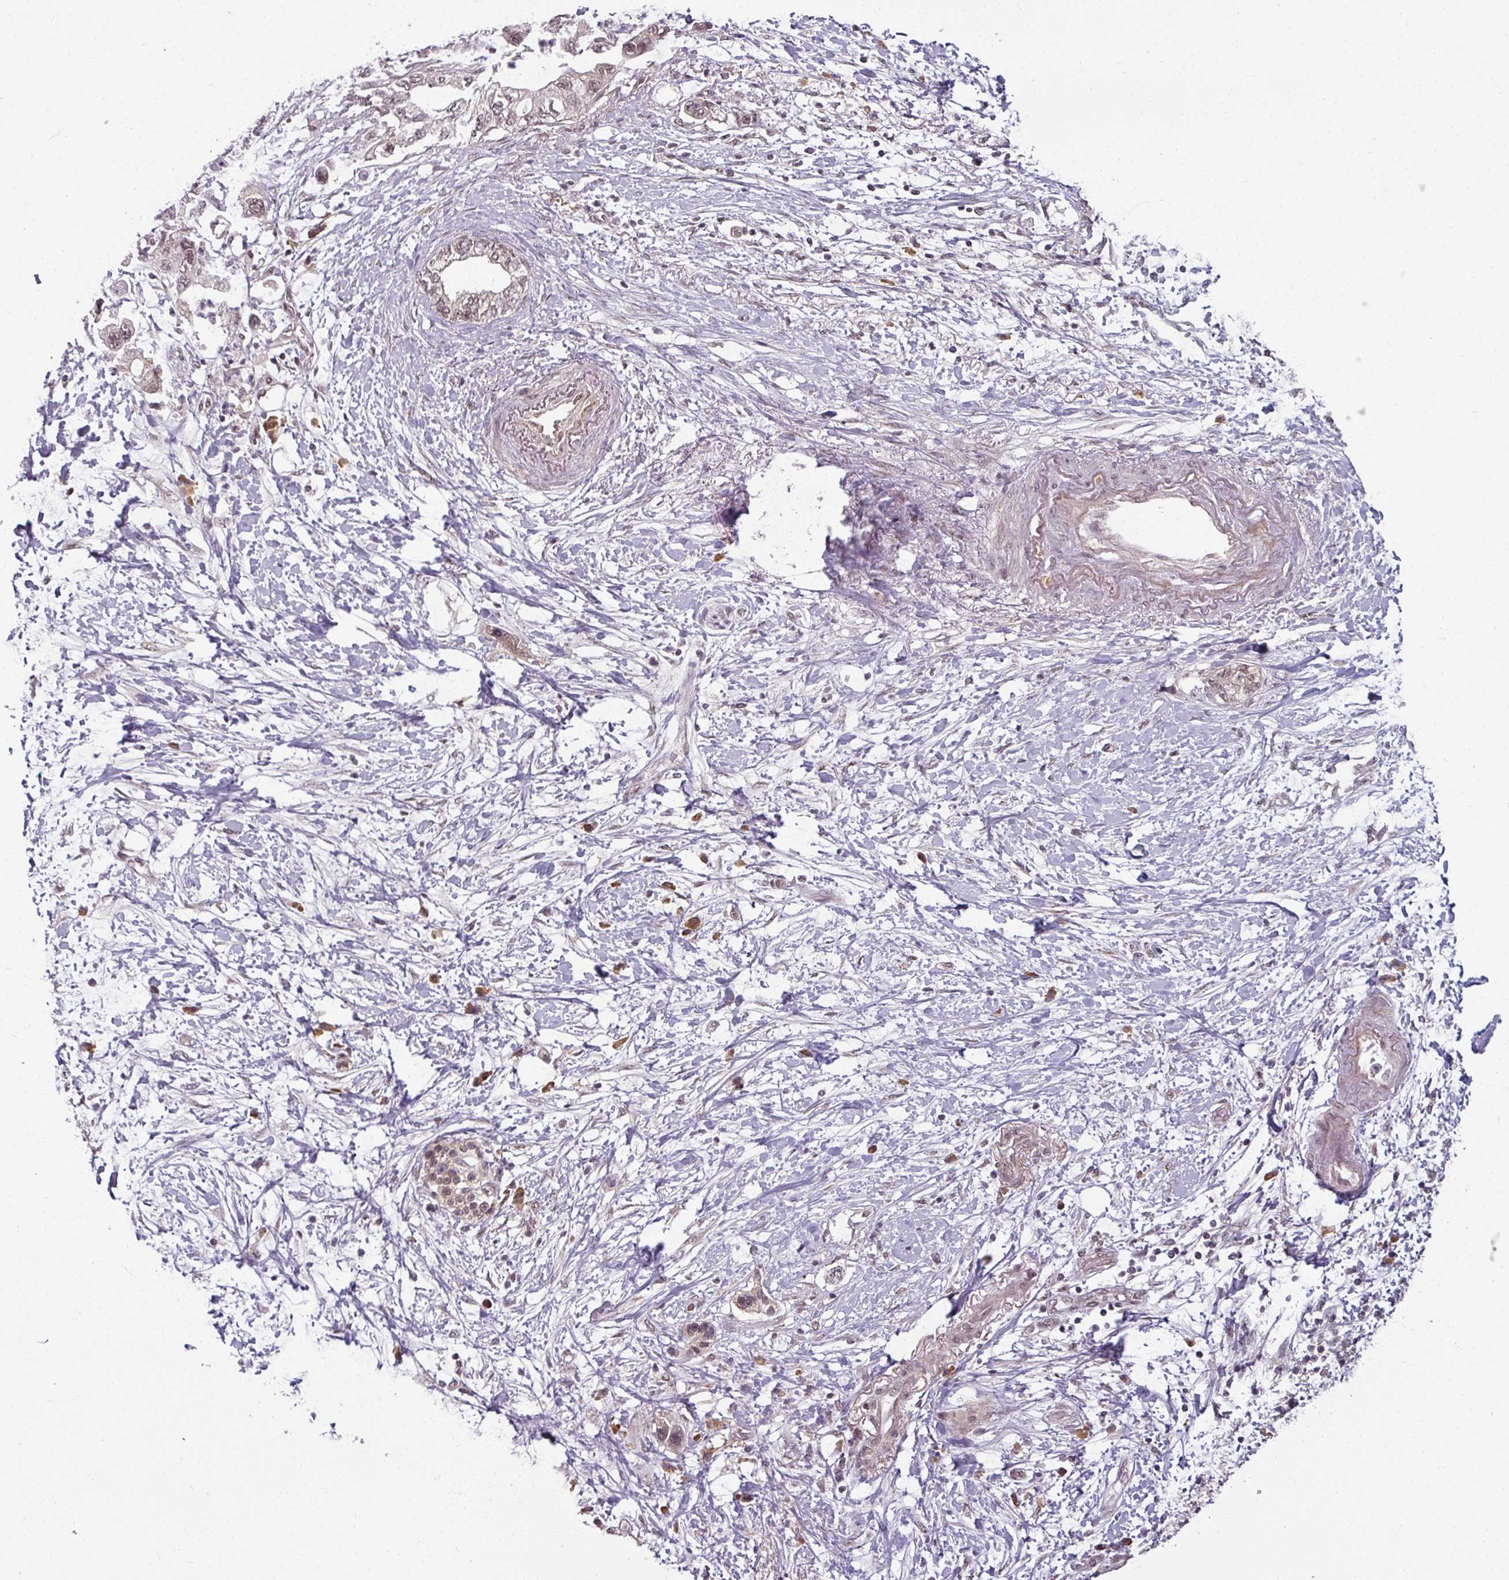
{"staining": {"intensity": "weak", "quantity": "25%-75%", "location": "nuclear"}, "tissue": "pancreatic cancer", "cell_type": "Tumor cells", "image_type": "cancer", "snomed": [{"axis": "morphology", "description": "Adenocarcinoma, NOS"}, {"axis": "topography", "description": "Pancreas"}], "caption": "Immunohistochemical staining of pancreatic cancer (adenocarcinoma) shows low levels of weak nuclear protein positivity in approximately 25%-75% of tumor cells. (Stains: DAB (3,3'-diaminobenzidine) in brown, nuclei in blue, Microscopy: brightfield microscopy at high magnification).", "gene": "POLR2G", "patient": {"sex": "female", "age": 73}}